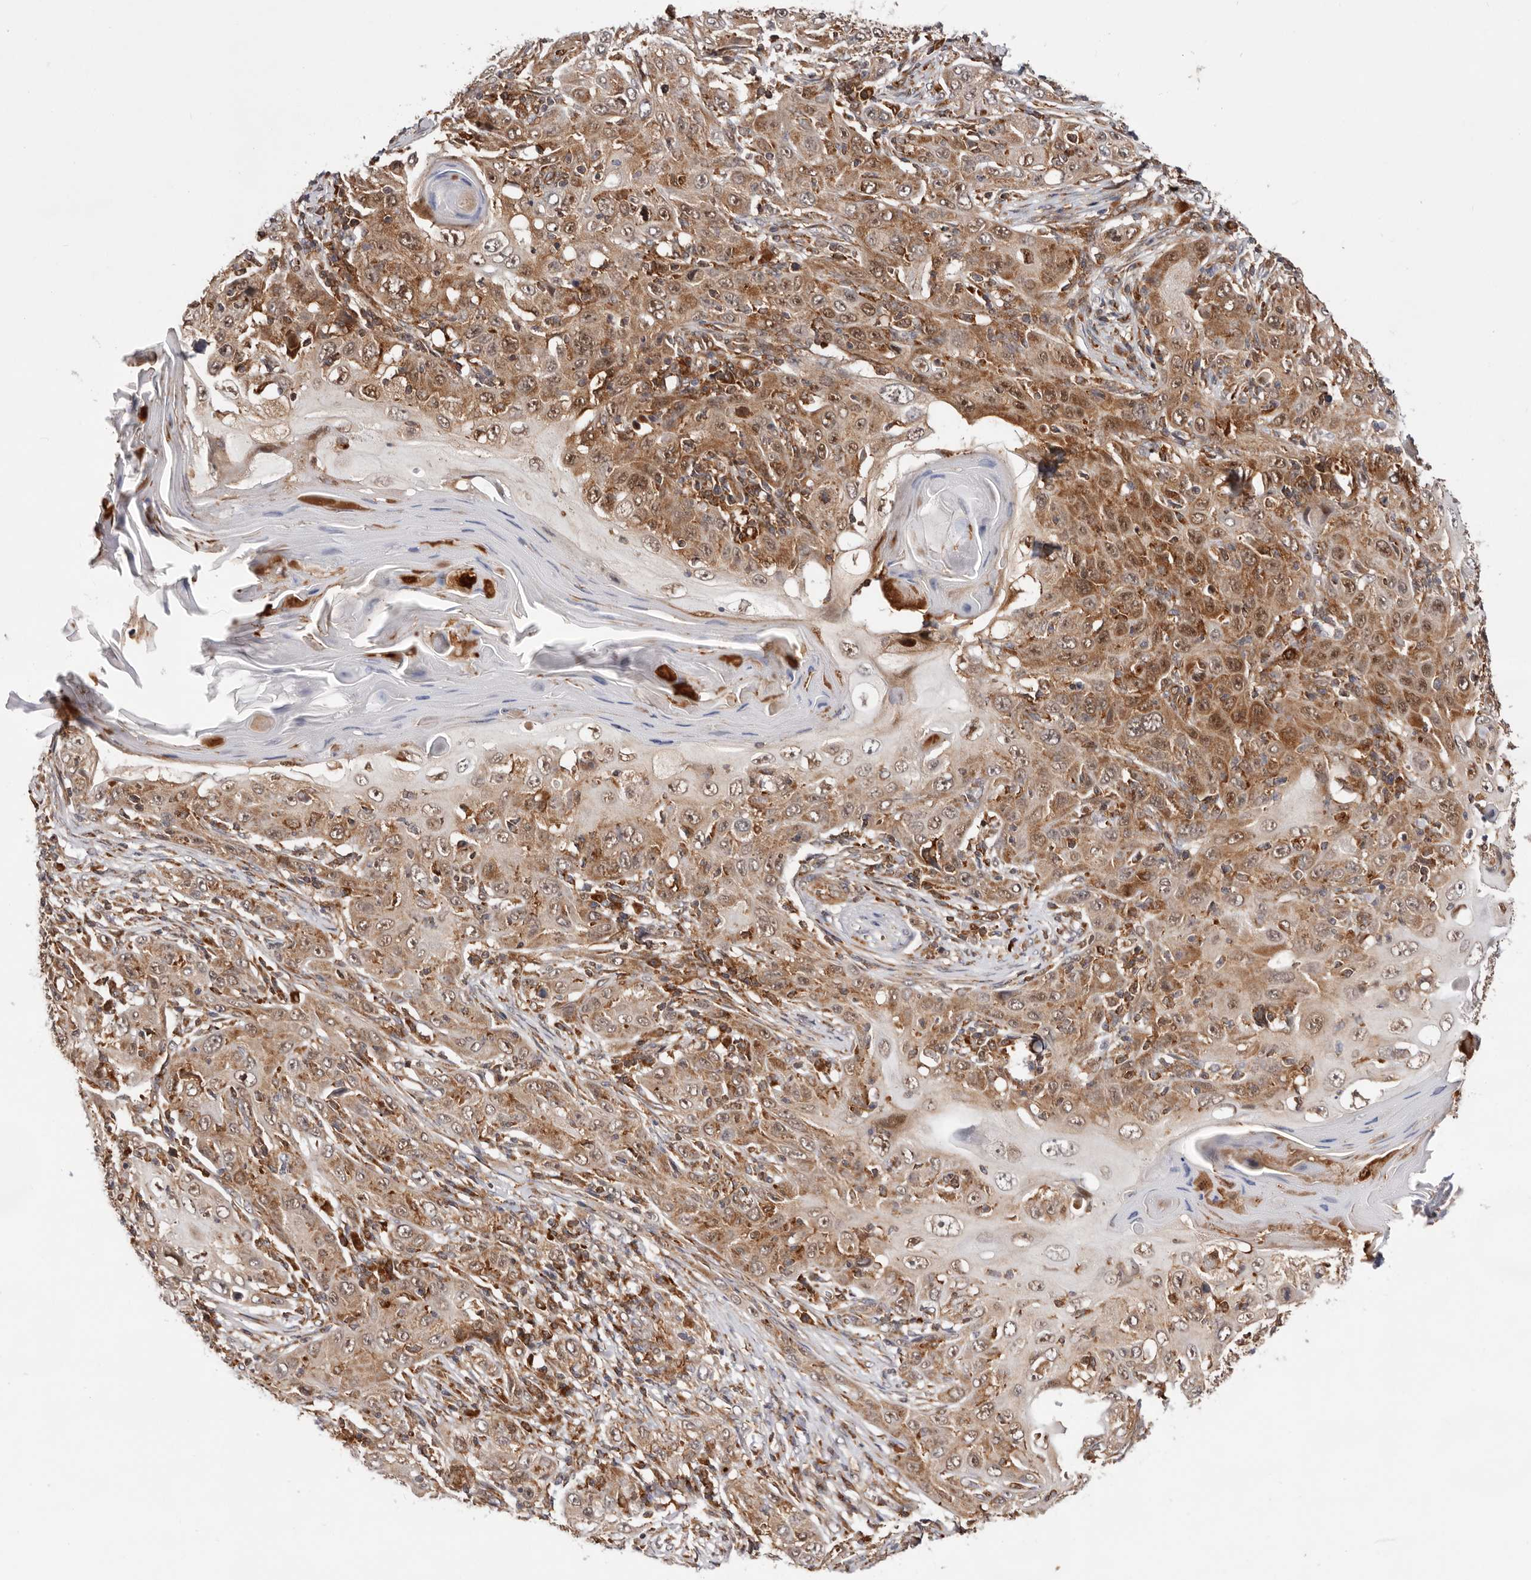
{"staining": {"intensity": "moderate", "quantity": ">75%", "location": "cytoplasmic/membranous,nuclear"}, "tissue": "skin cancer", "cell_type": "Tumor cells", "image_type": "cancer", "snomed": [{"axis": "morphology", "description": "Squamous cell carcinoma, NOS"}, {"axis": "topography", "description": "Skin"}], "caption": "Skin cancer tissue demonstrates moderate cytoplasmic/membranous and nuclear staining in about >75% of tumor cells", "gene": "RNF213", "patient": {"sex": "female", "age": 88}}